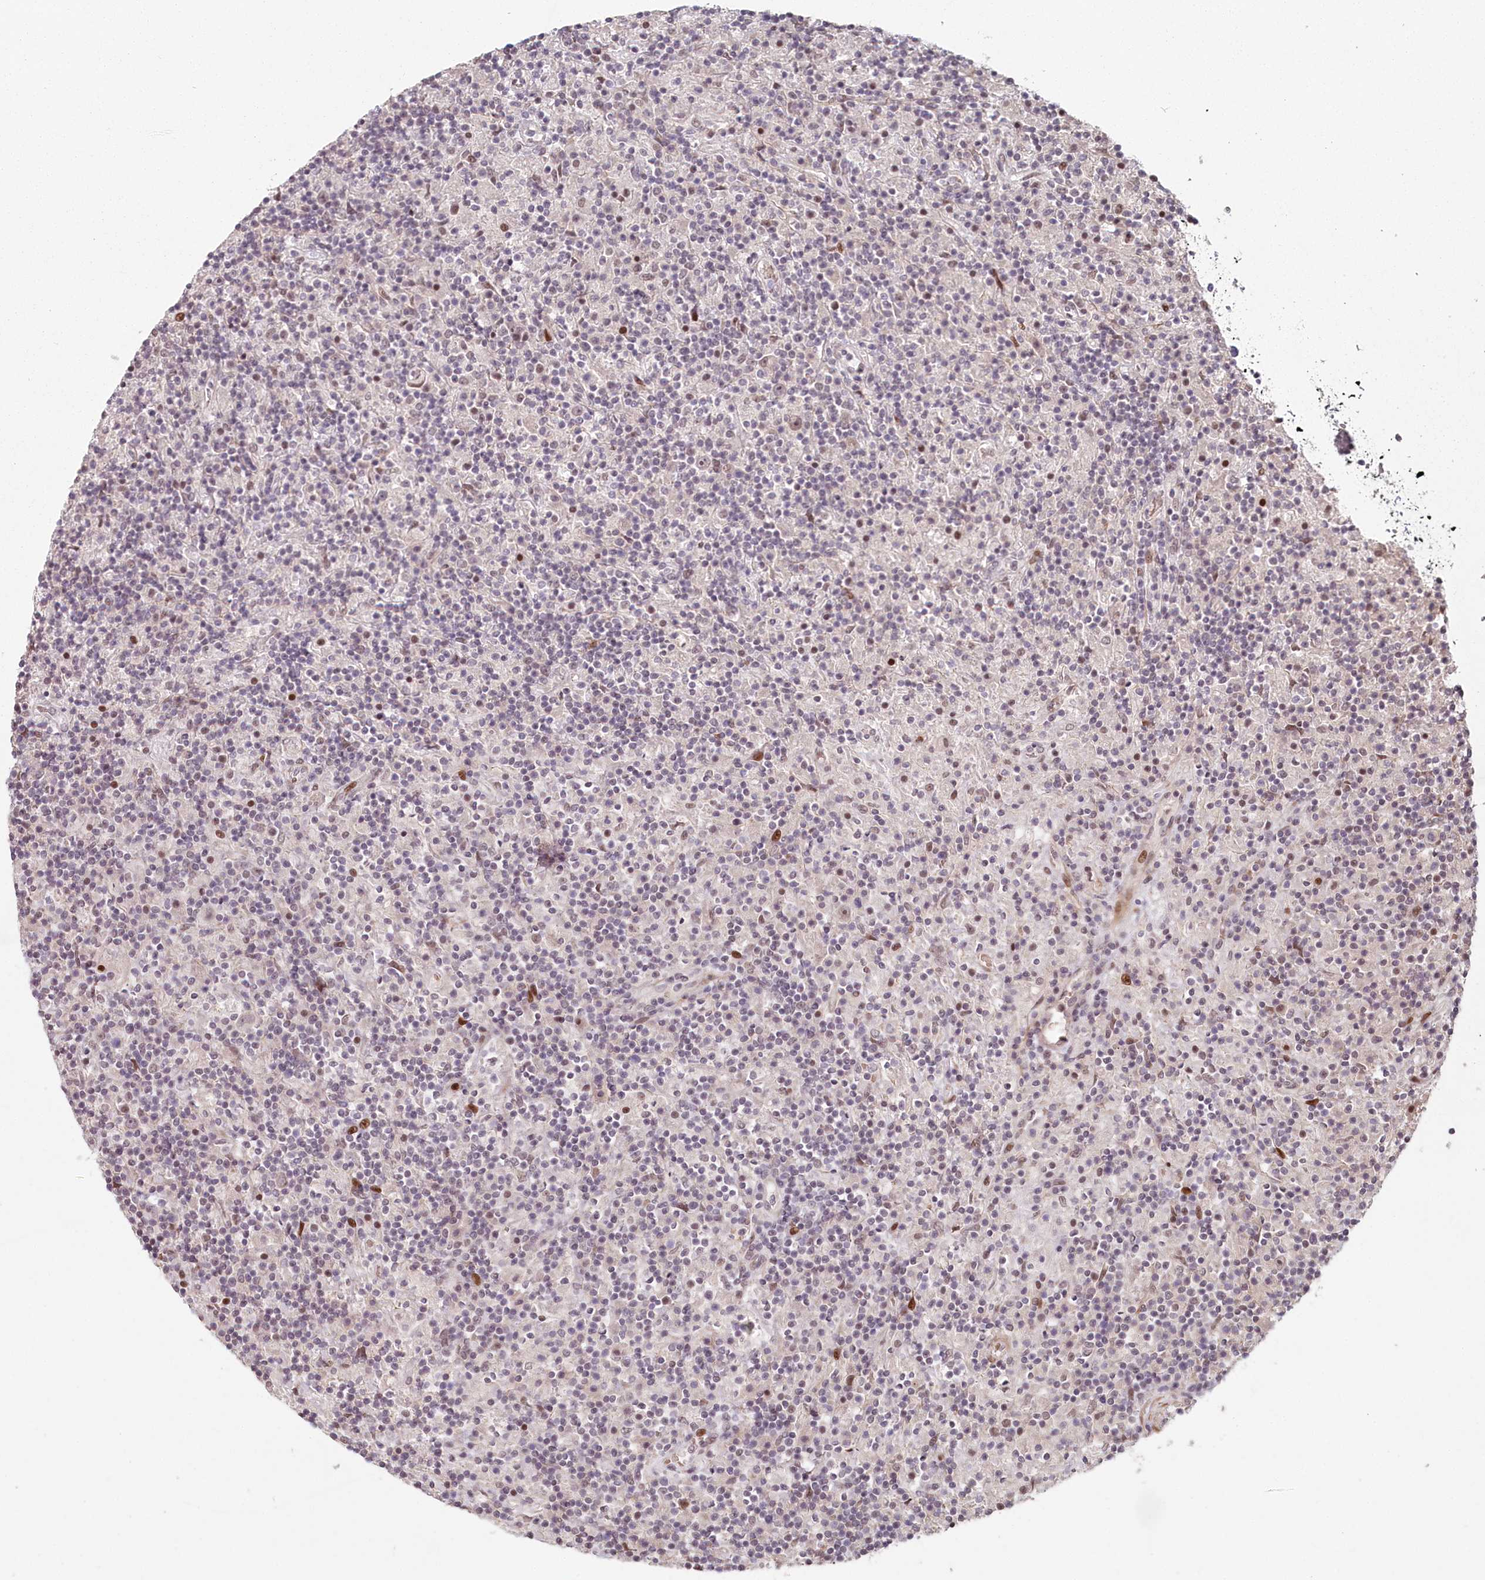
{"staining": {"intensity": "negative", "quantity": "none", "location": "none"}, "tissue": "lymphoma", "cell_type": "Tumor cells", "image_type": "cancer", "snomed": [{"axis": "morphology", "description": "Hodgkin's disease, NOS"}, {"axis": "topography", "description": "Lymph node"}], "caption": "Human lymphoma stained for a protein using IHC reveals no staining in tumor cells.", "gene": "FAM204A", "patient": {"sex": "male", "age": 70}}